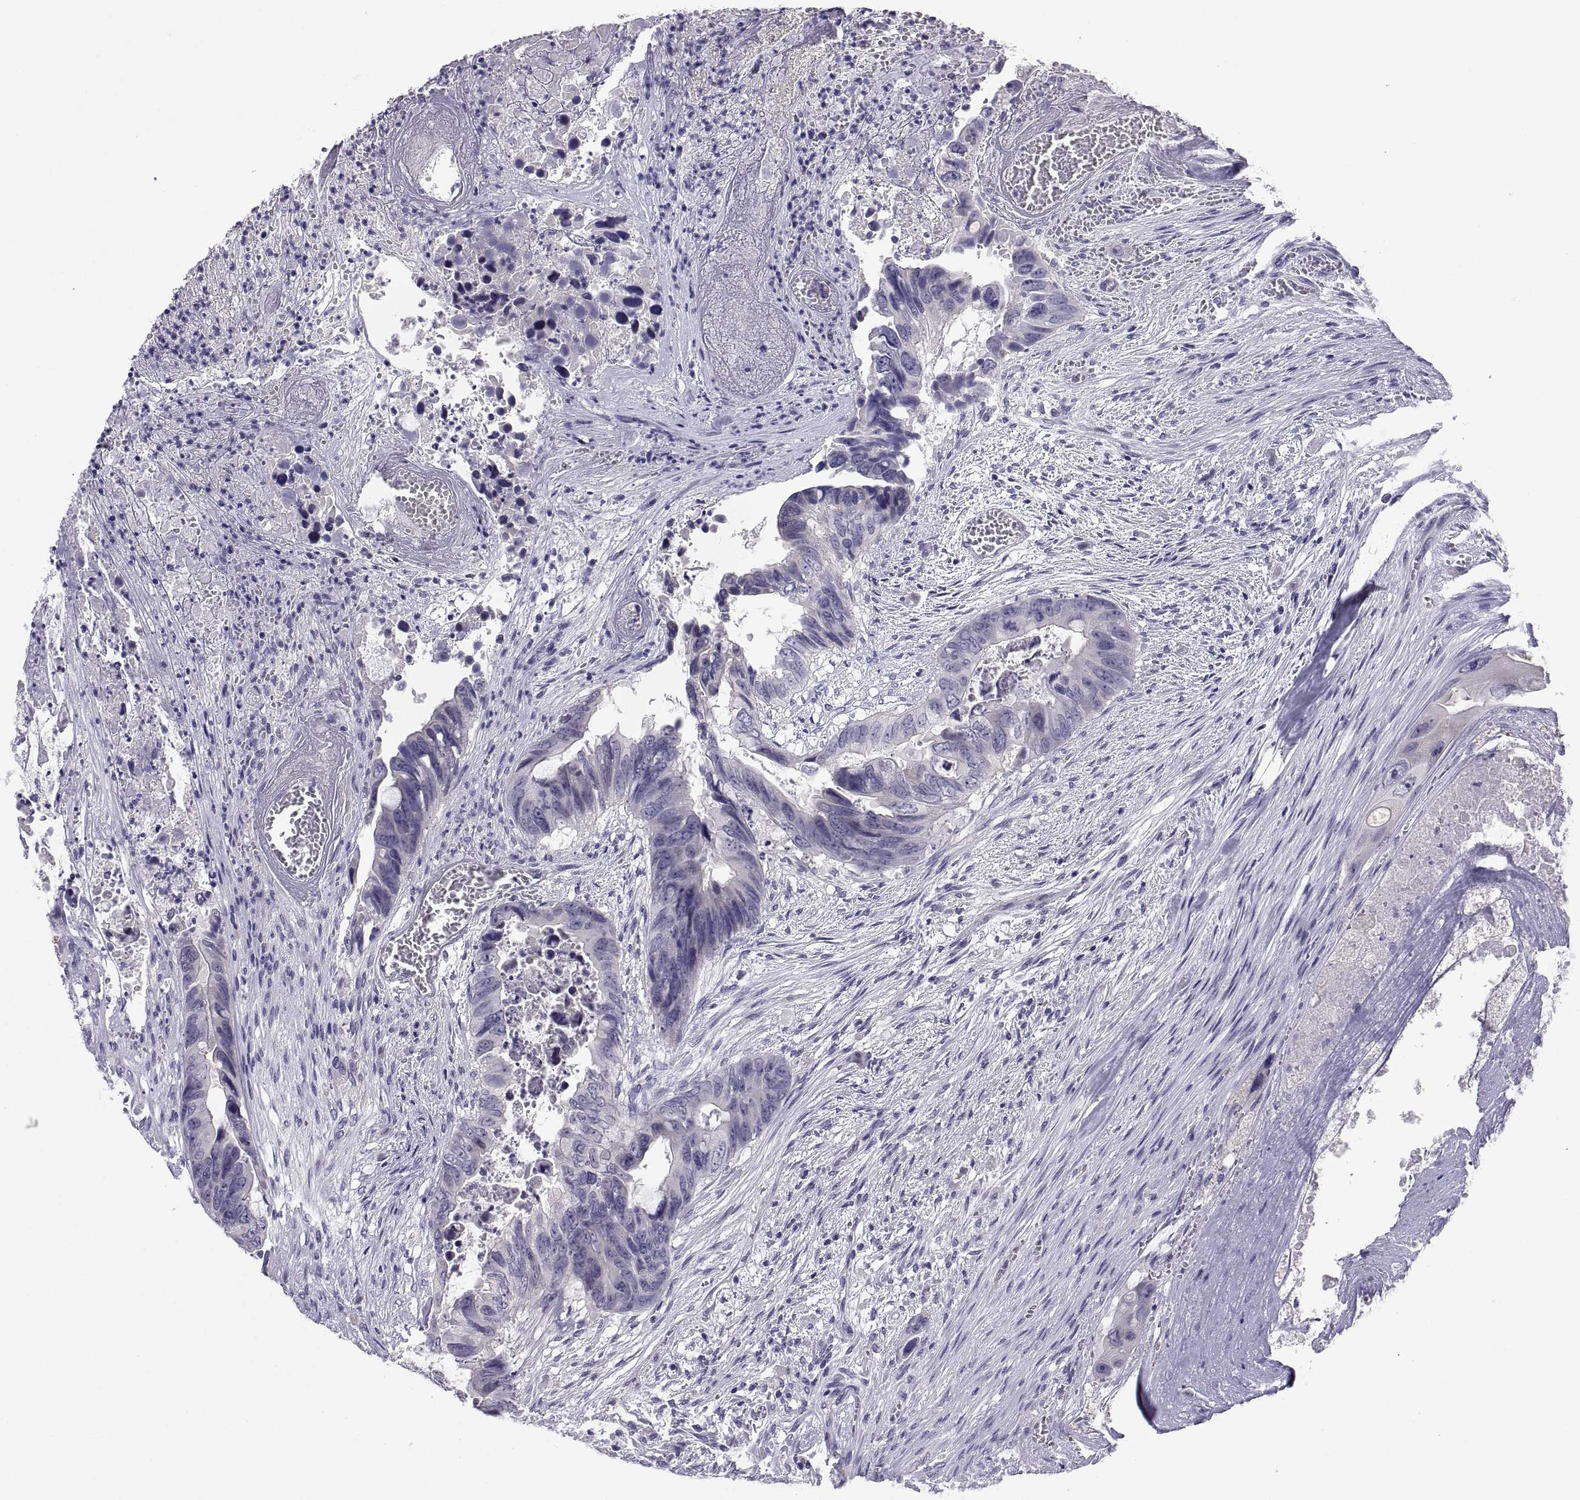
{"staining": {"intensity": "negative", "quantity": "none", "location": "none"}, "tissue": "colorectal cancer", "cell_type": "Tumor cells", "image_type": "cancer", "snomed": [{"axis": "morphology", "description": "Adenocarcinoma, NOS"}, {"axis": "topography", "description": "Rectum"}], "caption": "High magnification brightfield microscopy of adenocarcinoma (colorectal) stained with DAB (3,3'-diaminobenzidine) (brown) and counterstained with hematoxylin (blue): tumor cells show no significant staining.", "gene": "TEX13A", "patient": {"sex": "male", "age": 63}}